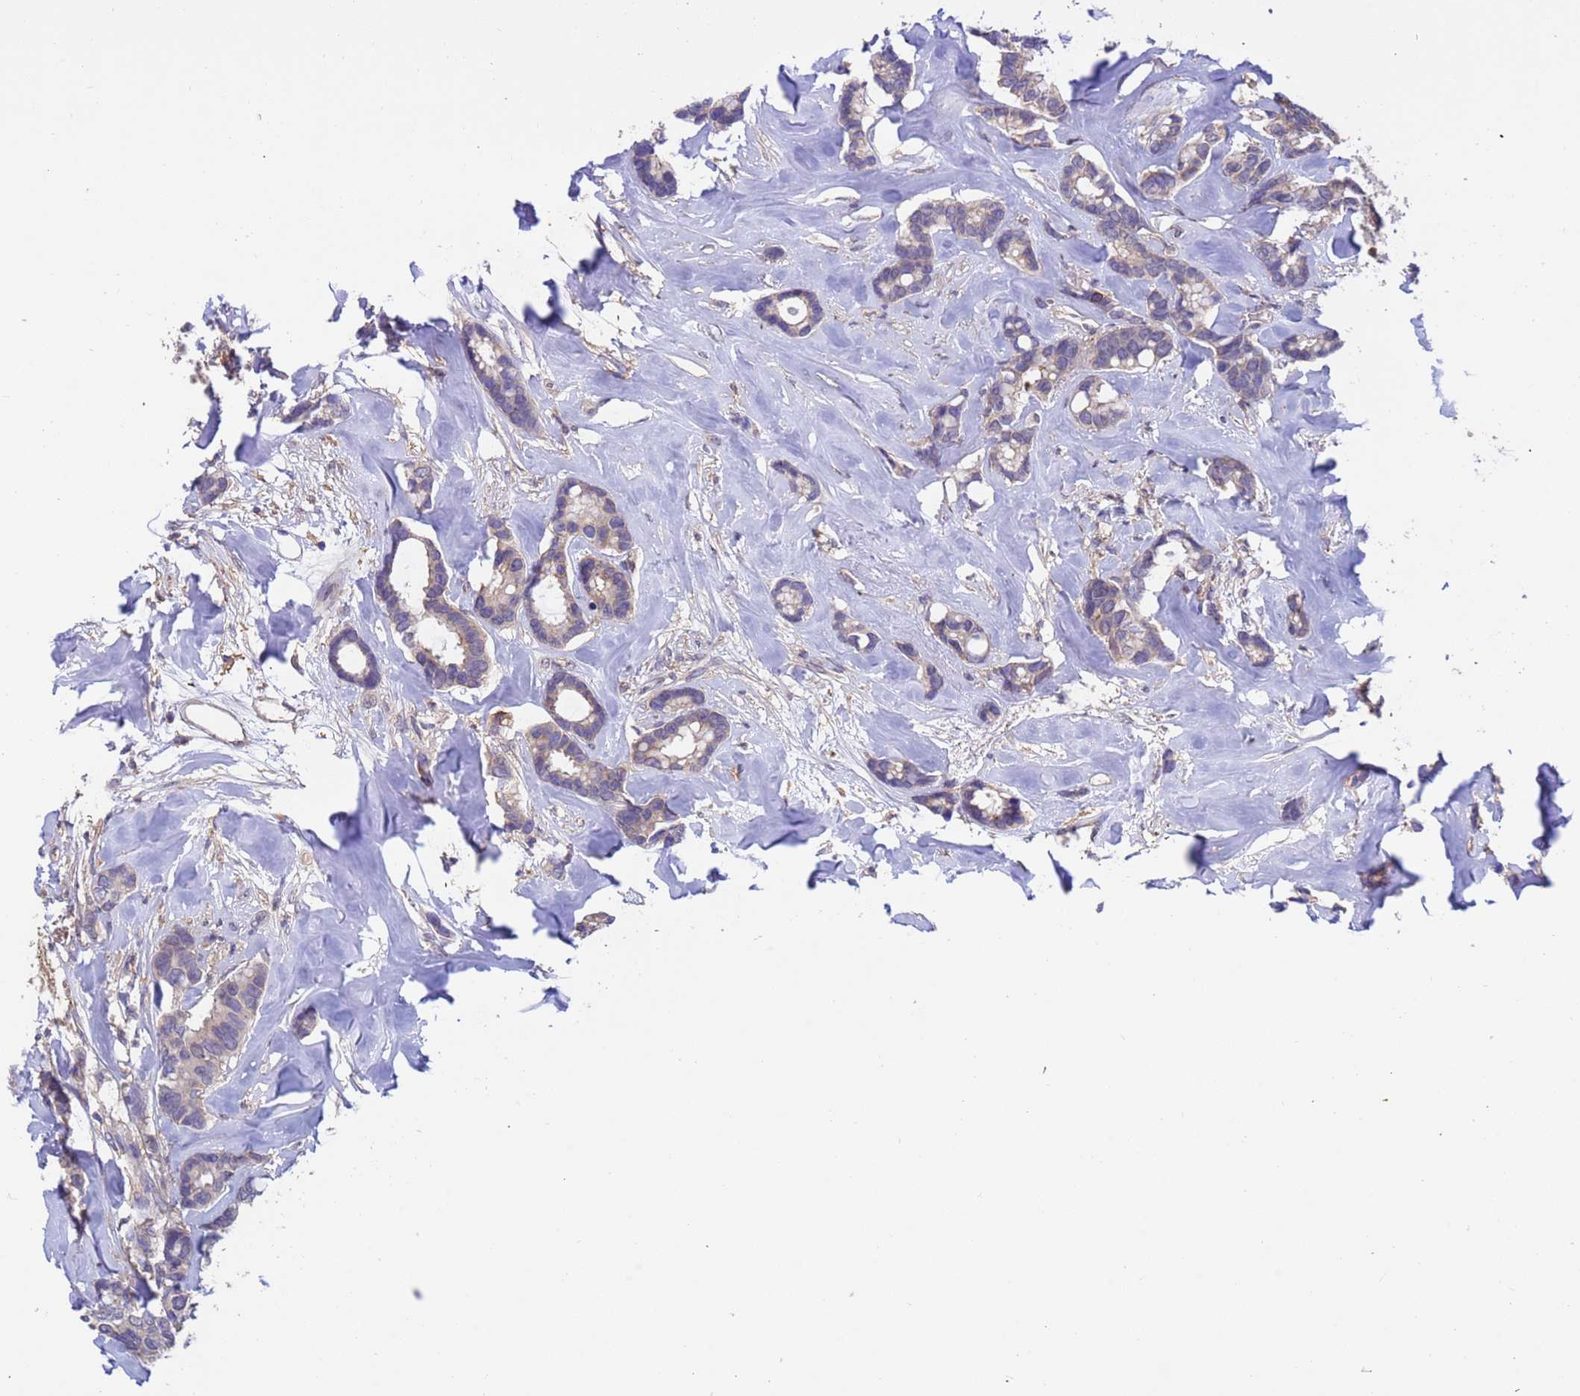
{"staining": {"intensity": "negative", "quantity": "none", "location": "none"}, "tissue": "breast cancer", "cell_type": "Tumor cells", "image_type": "cancer", "snomed": [{"axis": "morphology", "description": "Duct carcinoma"}, {"axis": "topography", "description": "Breast"}], "caption": "IHC micrograph of neoplastic tissue: breast intraductal carcinoma stained with DAB (3,3'-diaminobenzidine) displays no significant protein staining in tumor cells. (DAB (3,3'-diaminobenzidine) IHC visualized using brightfield microscopy, high magnification).", "gene": "AMPD3", "patient": {"sex": "female", "age": 87}}